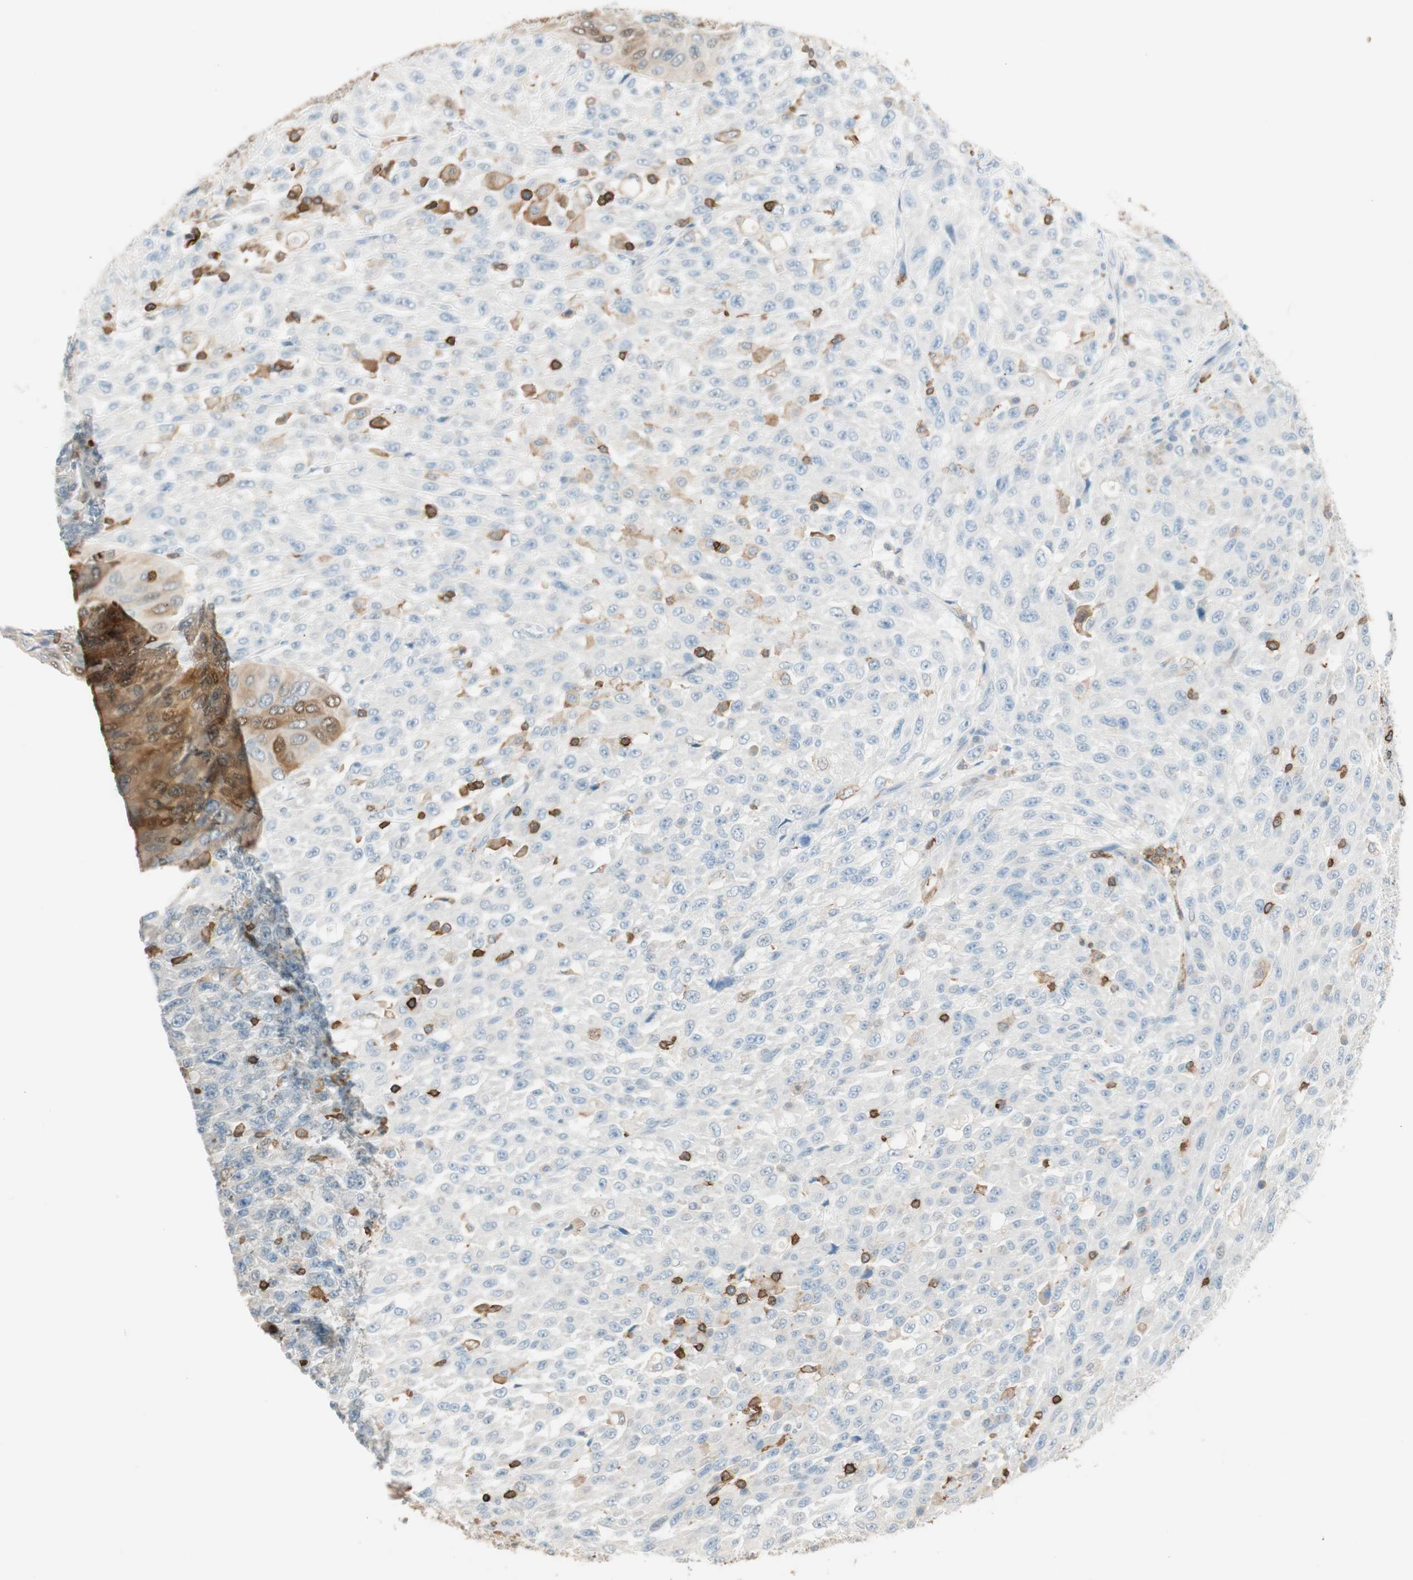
{"staining": {"intensity": "strong", "quantity": "<25%", "location": "cytoplasmic/membranous"}, "tissue": "urothelial cancer", "cell_type": "Tumor cells", "image_type": "cancer", "snomed": [{"axis": "morphology", "description": "Urothelial carcinoma, High grade"}, {"axis": "topography", "description": "Urinary bladder"}], "caption": "Protein staining of urothelial cancer tissue demonstrates strong cytoplasmic/membranous staining in approximately <25% of tumor cells. (DAB (3,3'-diaminobenzidine) IHC with brightfield microscopy, high magnification).", "gene": "HPGD", "patient": {"sex": "male", "age": 66}}